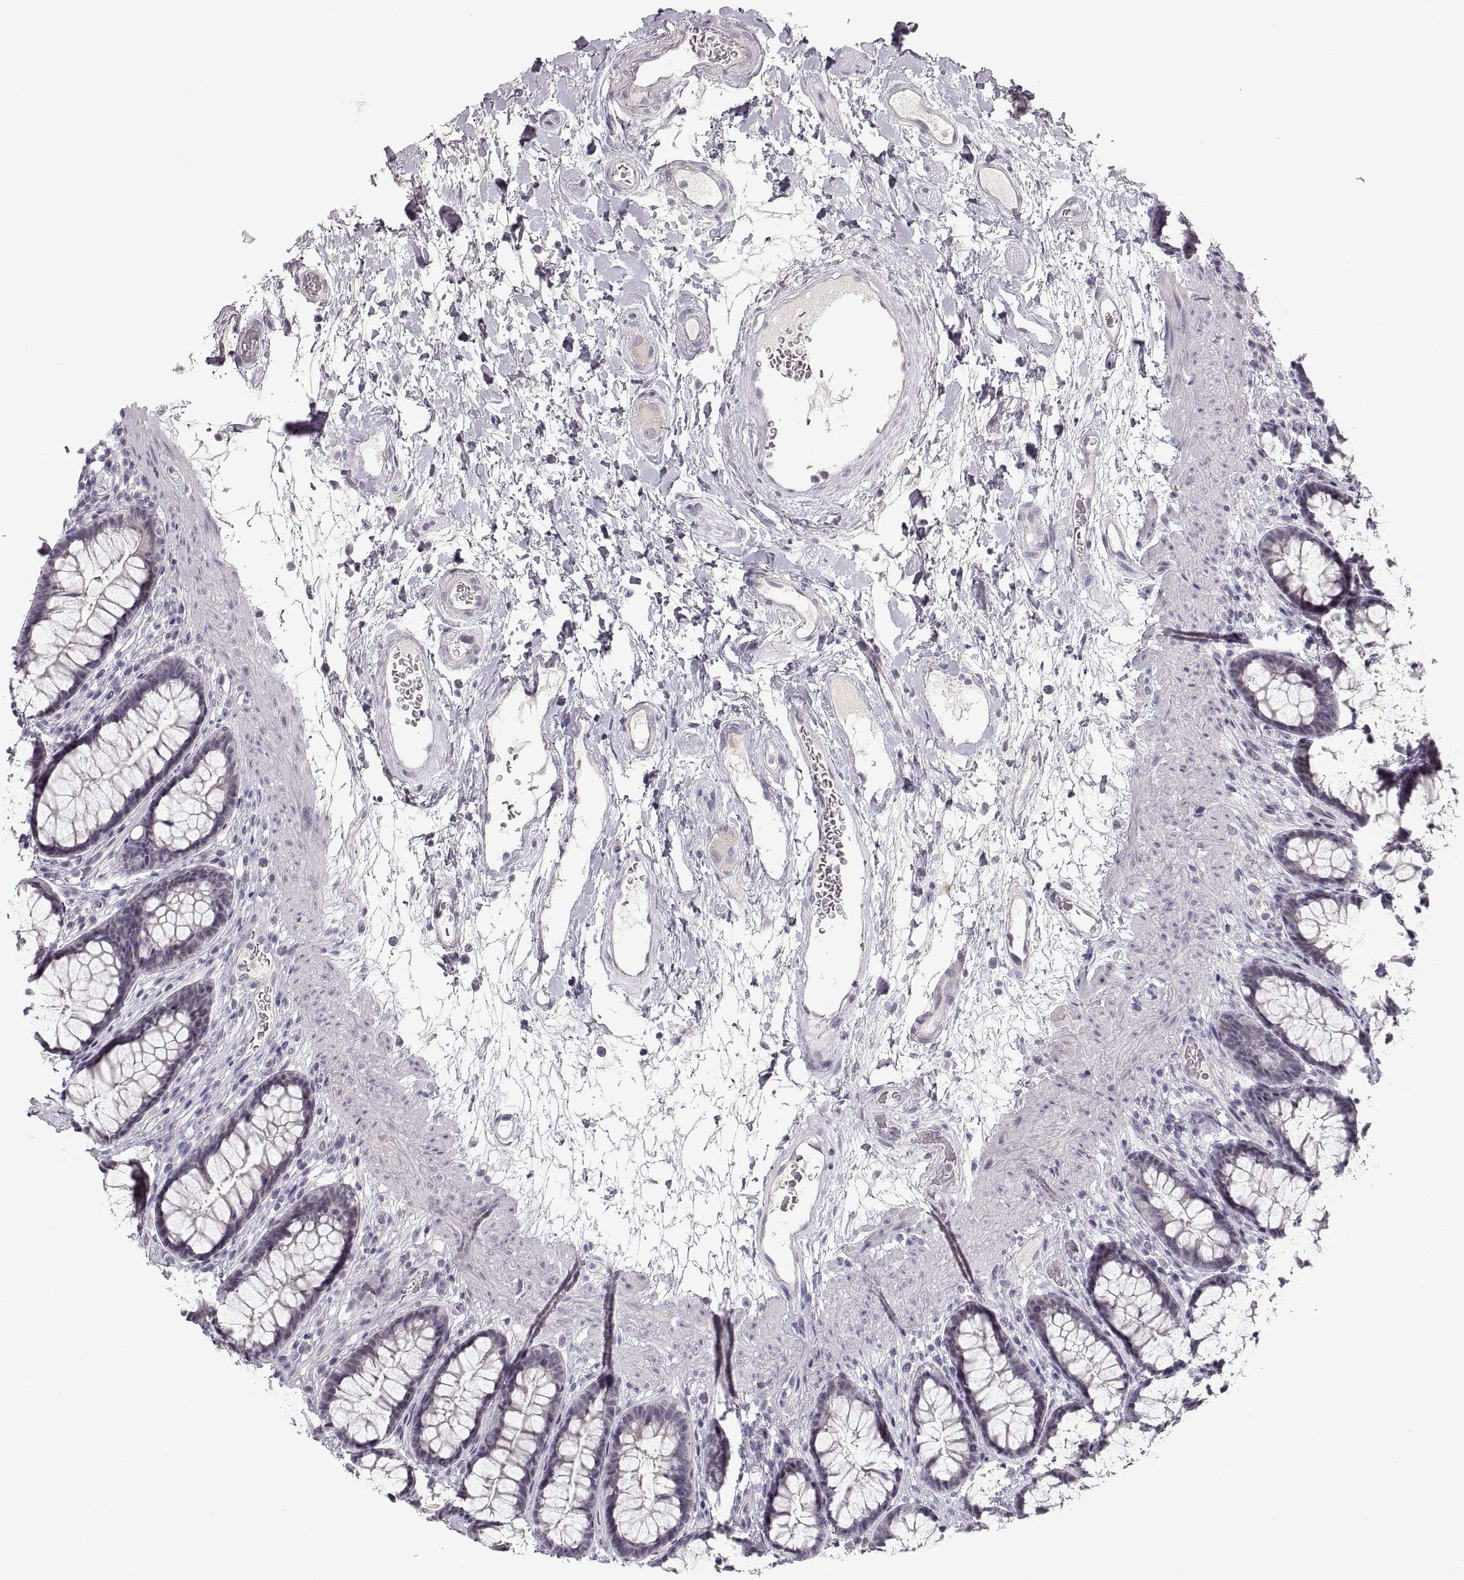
{"staining": {"intensity": "negative", "quantity": "none", "location": "none"}, "tissue": "rectum", "cell_type": "Glandular cells", "image_type": "normal", "snomed": [{"axis": "morphology", "description": "Normal tissue, NOS"}, {"axis": "topography", "description": "Rectum"}], "caption": "Glandular cells show no significant protein staining in normal rectum. (DAB (3,3'-diaminobenzidine) immunohistochemistry with hematoxylin counter stain).", "gene": "PCSK2", "patient": {"sex": "male", "age": 72}}